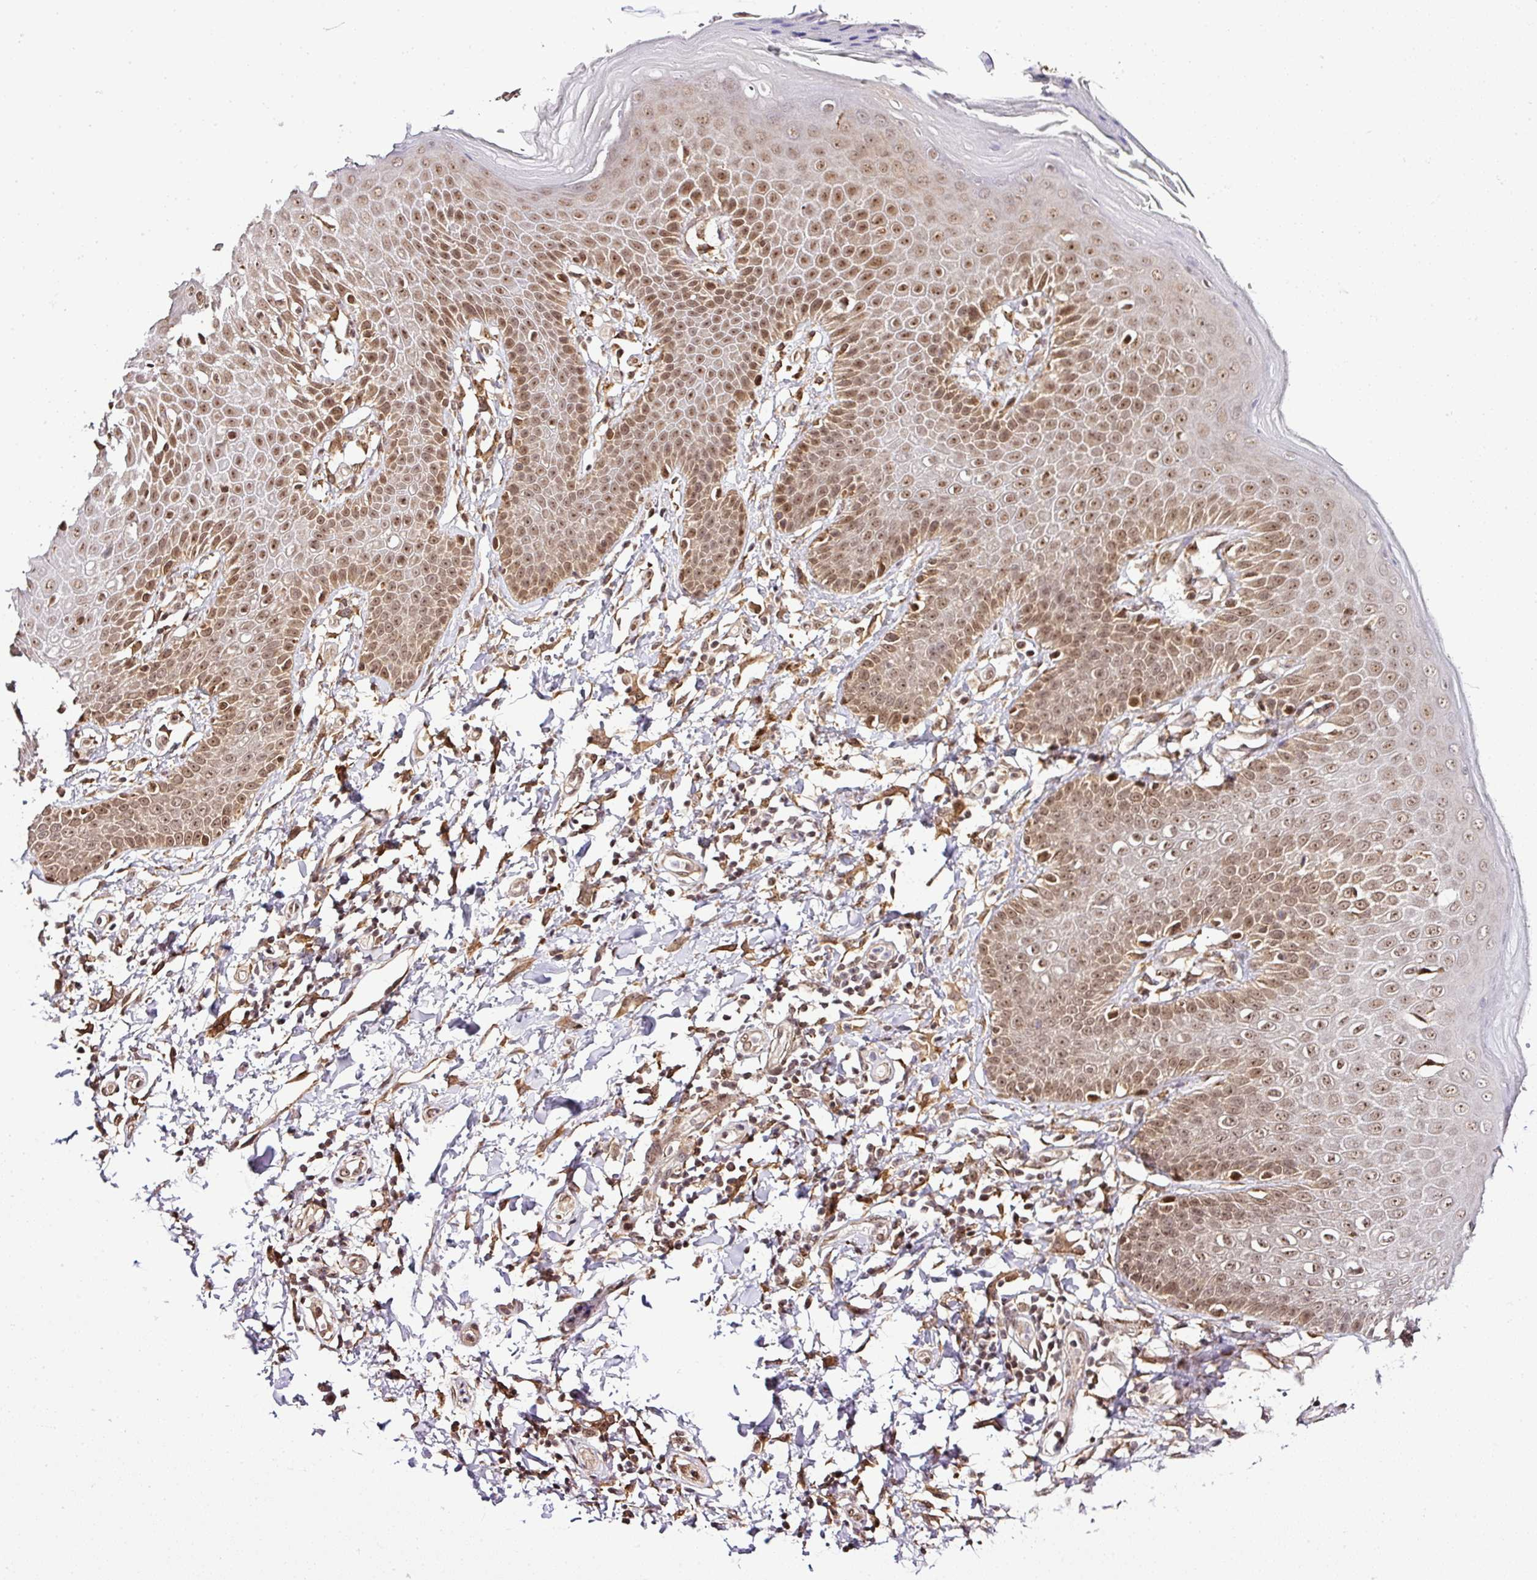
{"staining": {"intensity": "moderate", "quantity": ">75%", "location": "nuclear"}, "tissue": "skin", "cell_type": "Epidermal cells", "image_type": "normal", "snomed": [{"axis": "morphology", "description": "Normal tissue, NOS"}, {"axis": "topography", "description": "Peripheral nerve tissue"}], "caption": "Immunohistochemistry (IHC) photomicrograph of unremarkable human skin stained for a protein (brown), which demonstrates medium levels of moderate nuclear expression in approximately >75% of epidermal cells.", "gene": "FAM153A", "patient": {"sex": "male", "age": 51}}